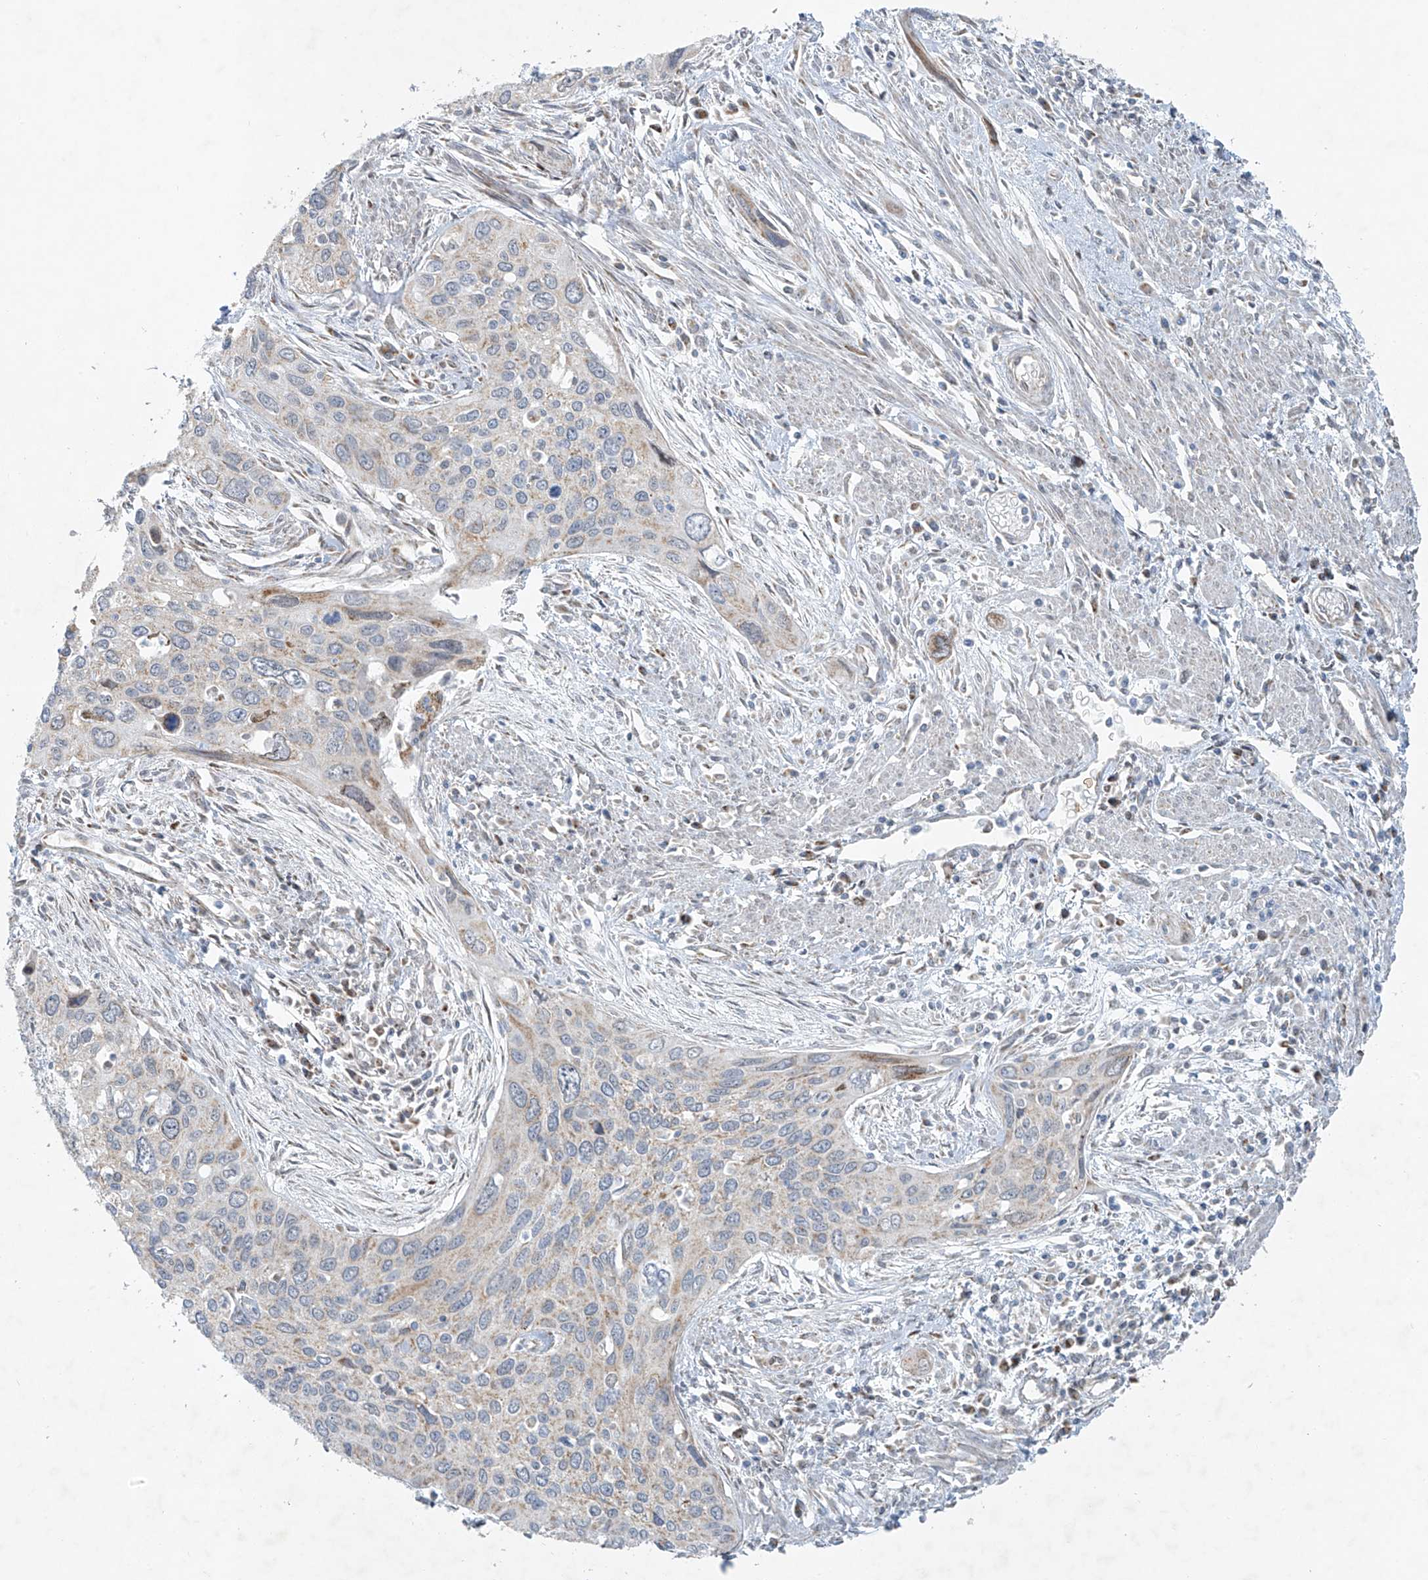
{"staining": {"intensity": "weak", "quantity": "25%-75%", "location": "cytoplasmic/membranous"}, "tissue": "cervical cancer", "cell_type": "Tumor cells", "image_type": "cancer", "snomed": [{"axis": "morphology", "description": "Squamous cell carcinoma, NOS"}, {"axis": "topography", "description": "Cervix"}], "caption": "Weak cytoplasmic/membranous protein expression is present in approximately 25%-75% of tumor cells in cervical squamous cell carcinoma. Ihc stains the protein in brown and the nuclei are stained blue.", "gene": "SMDT1", "patient": {"sex": "female", "age": 55}}